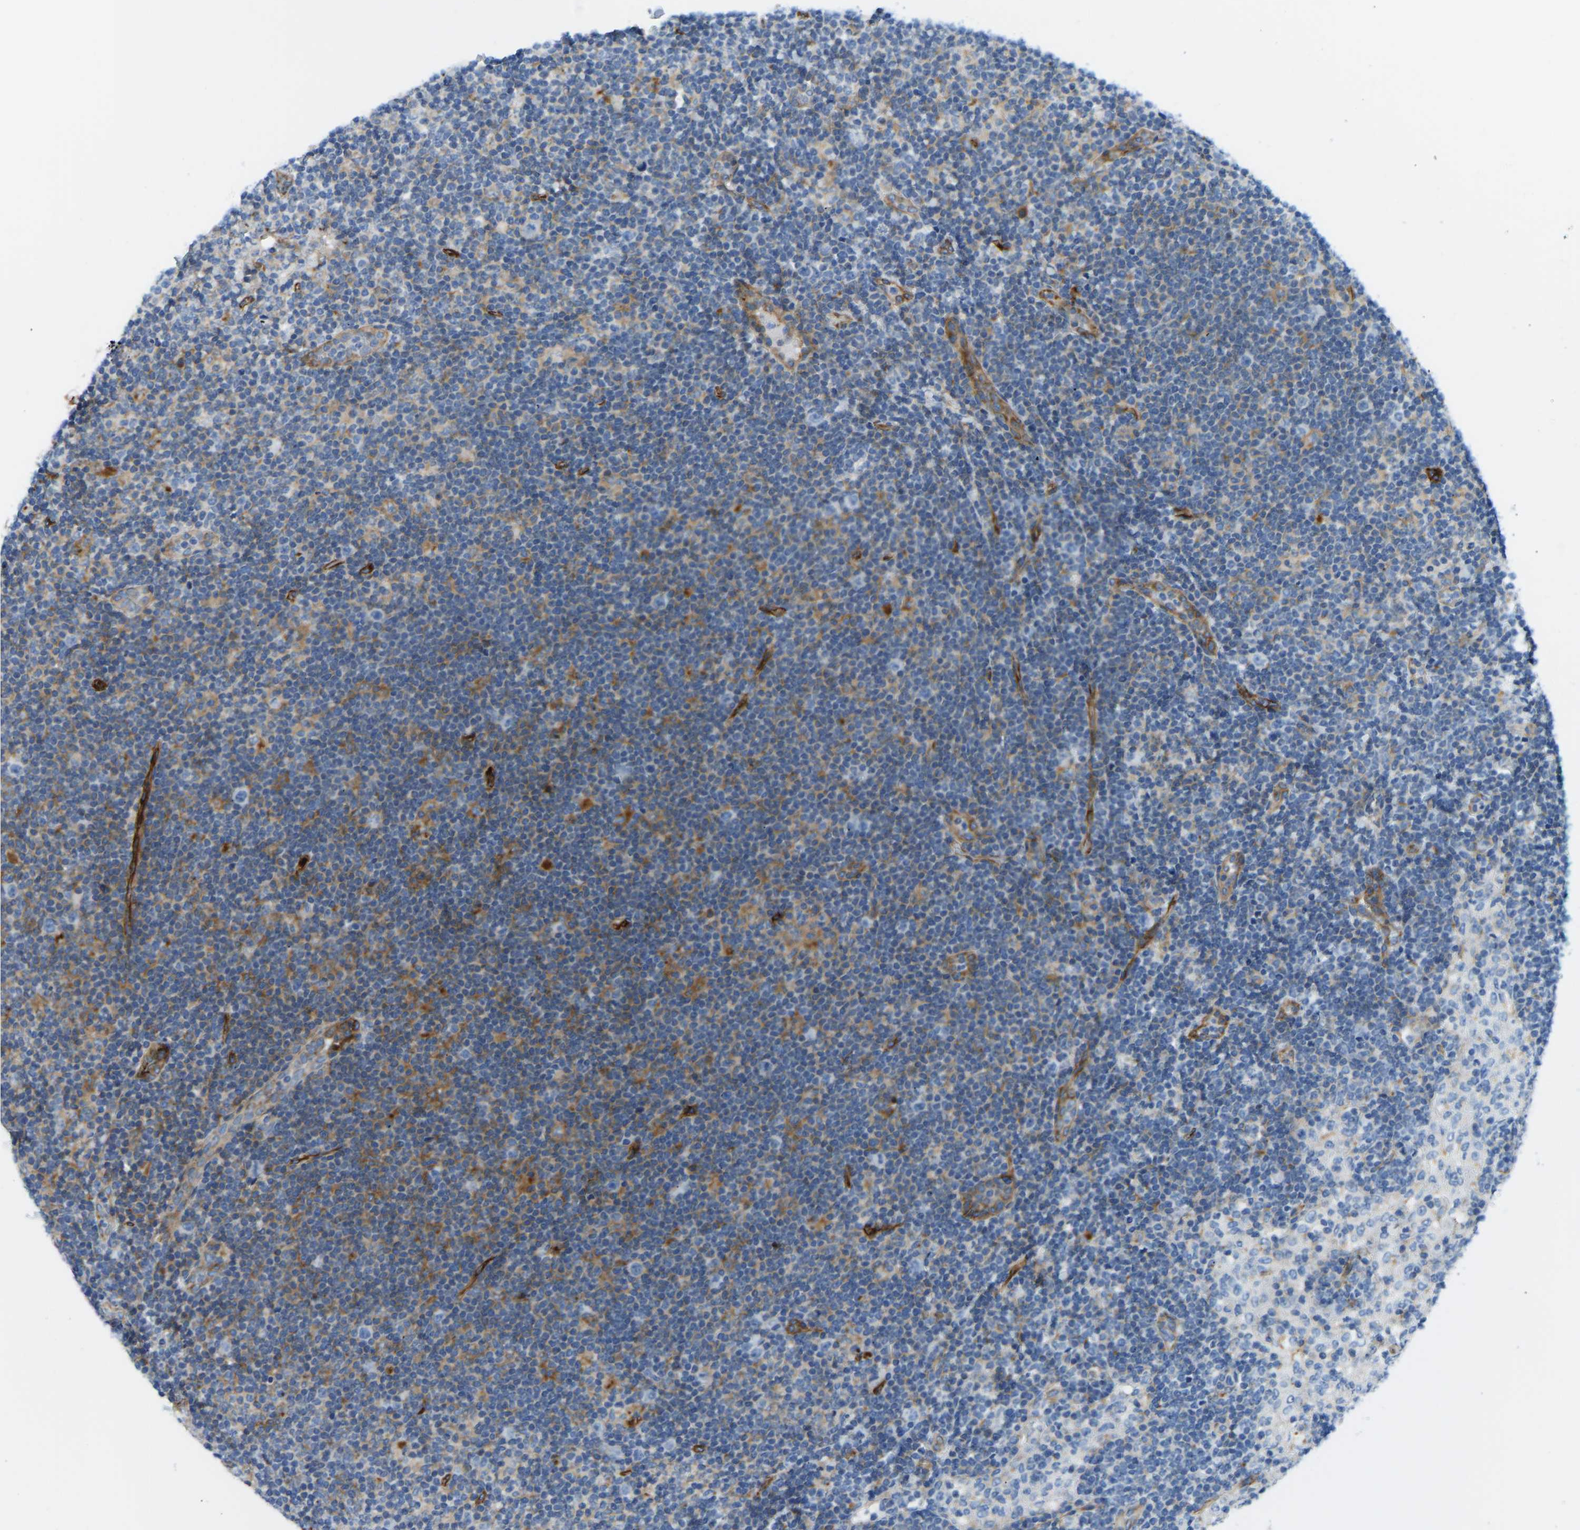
{"staining": {"intensity": "negative", "quantity": "none", "location": "none"}, "tissue": "lymph node", "cell_type": "Germinal center cells", "image_type": "normal", "snomed": [{"axis": "morphology", "description": "Normal tissue, NOS"}, {"axis": "topography", "description": "Lymph node"}], "caption": "This image is of normal lymph node stained with immunohistochemistry to label a protein in brown with the nuclei are counter-stained blue. There is no expression in germinal center cells.", "gene": "COL15A1", "patient": {"sex": "male", "age": 33}}